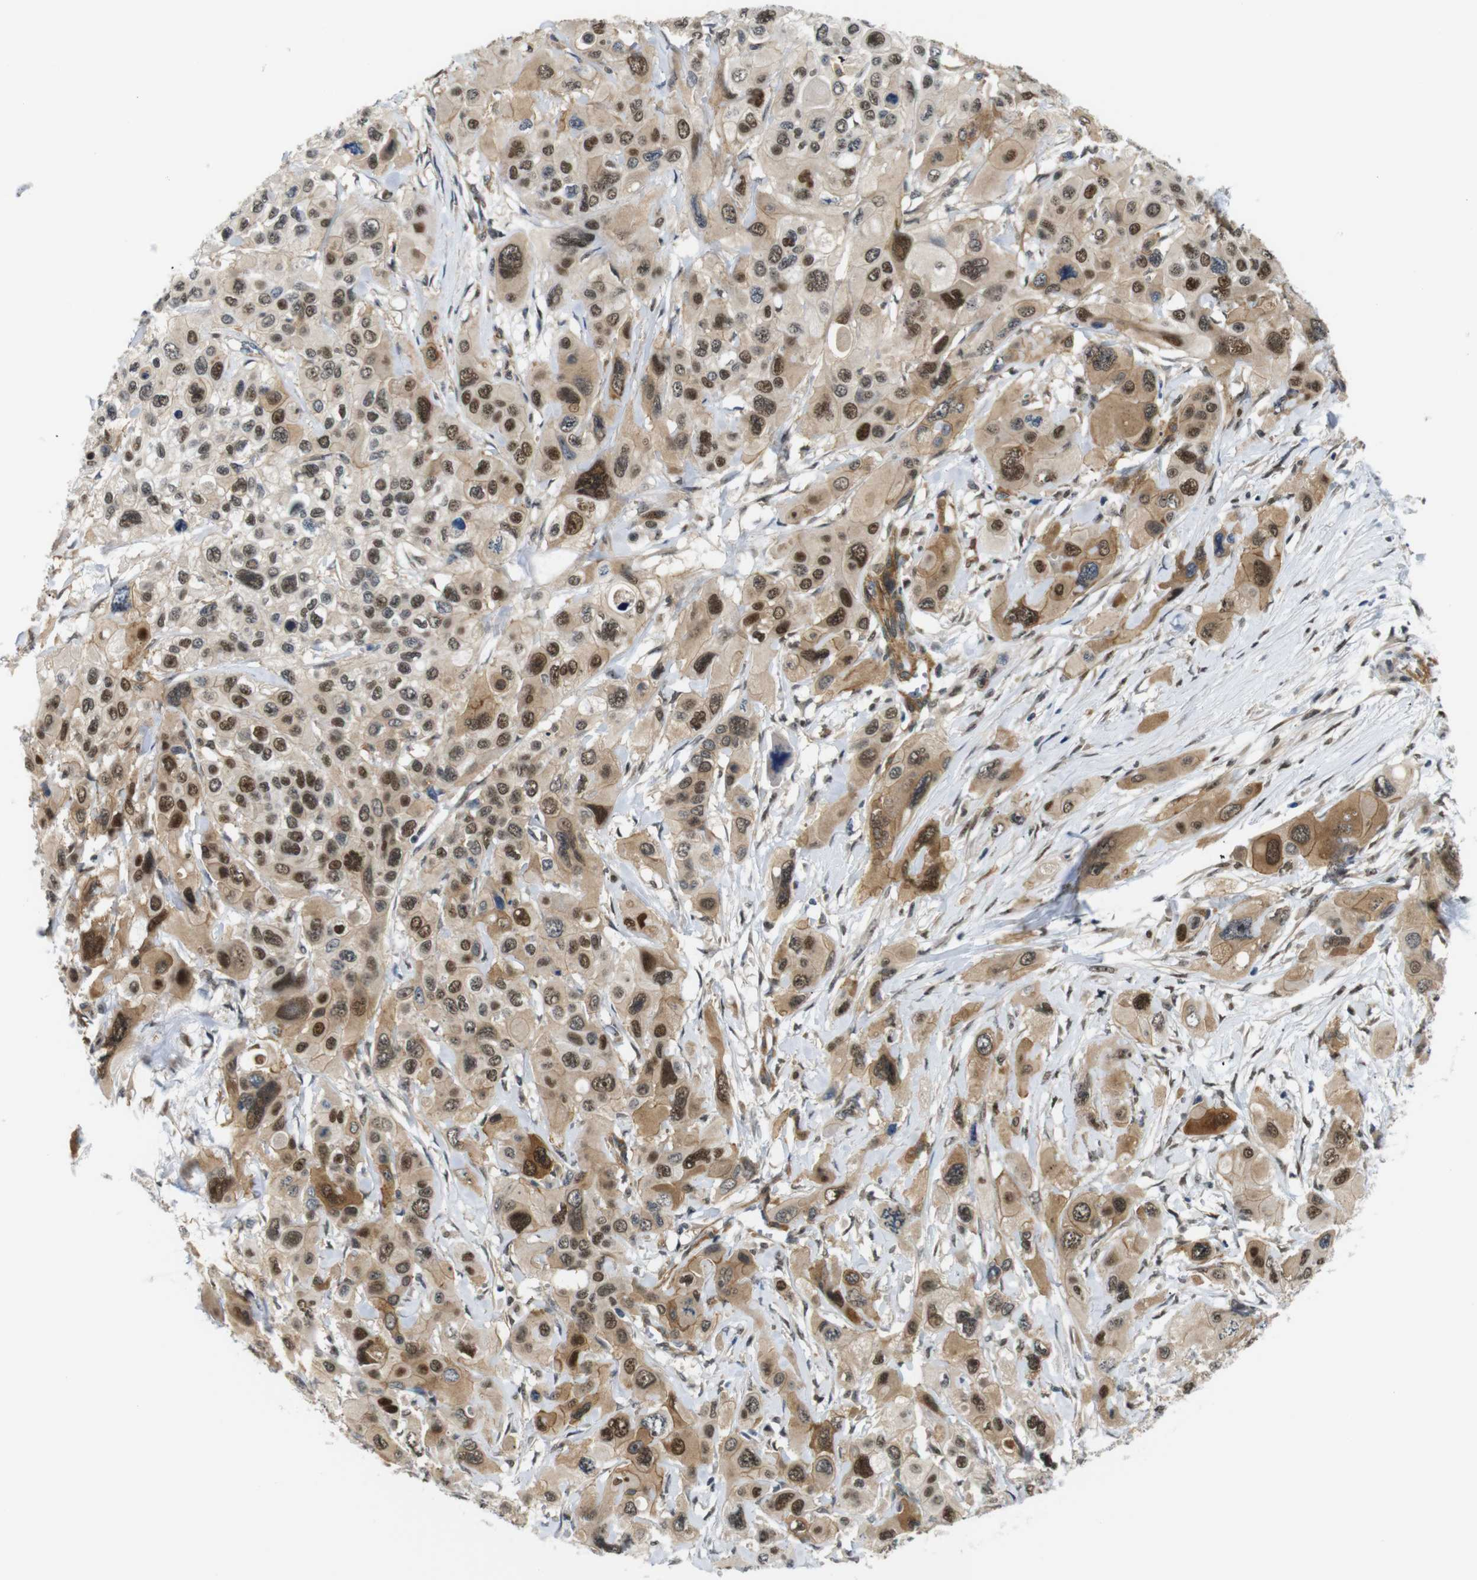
{"staining": {"intensity": "moderate", "quantity": ">75%", "location": "cytoplasmic/membranous,nuclear"}, "tissue": "pancreatic cancer", "cell_type": "Tumor cells", "image_type": "cancer", "snomed": [{"axis": "morphology", "description": "Adenocarcinoma, NOS"}, {"axis": "topography", "description": "Pancreas"}], "caption": "IHC image of neoplastic tissue: human pancreatic cancer (adenocarcinoma) stained using immunohistochemistry (IHC) demonstrates medium levels of moderate protein expression localized specifically in the cytoplasmic/membranous and nuclear of tumor cells, appearing as a cytoplasmic/membranous and nuclear brown color.", "gene": "PARN", "patient": {"sex": "male", "age": 73}}